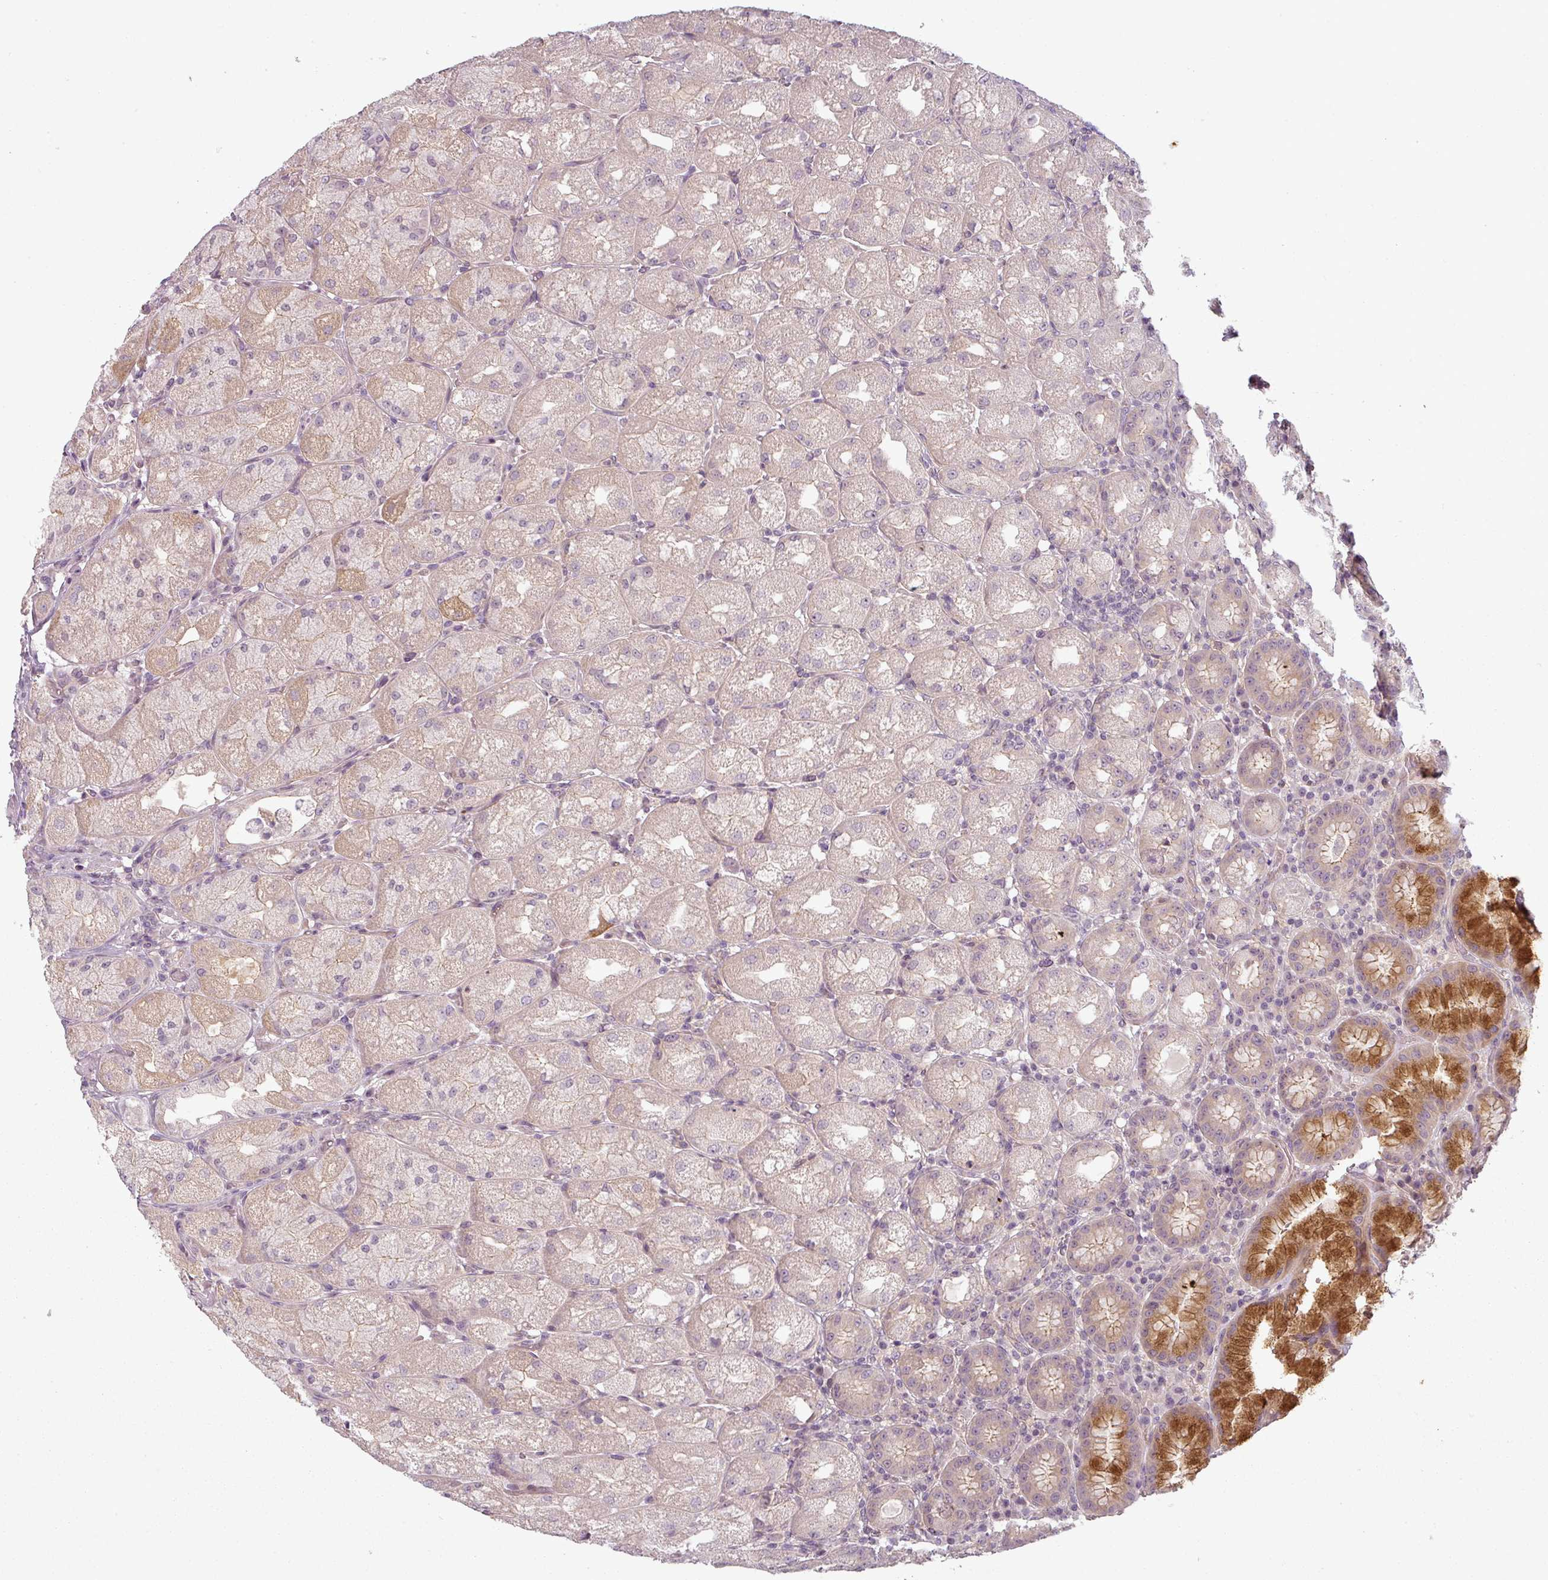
{"staining": {"intensity": "strong", "quantity": "<25%", "location": "cytoplasmic/membranous"}, "tissue": "stomach", "cell_type": "Glandular cells", "image_type": "normal", "snomed": [{"axis": "morphology", "description": "Normal tissue, NOS"}, {"axis": "topography", "description": "Stomach, upper"}], "caption": "IHC of normal stomach demonstrates medium levels of strong cytoplasmic/membranous expression in approximately <25% of glandular cells.", "gene": "SLC16A9", "patient": {"sex": "male", "age": 52}}